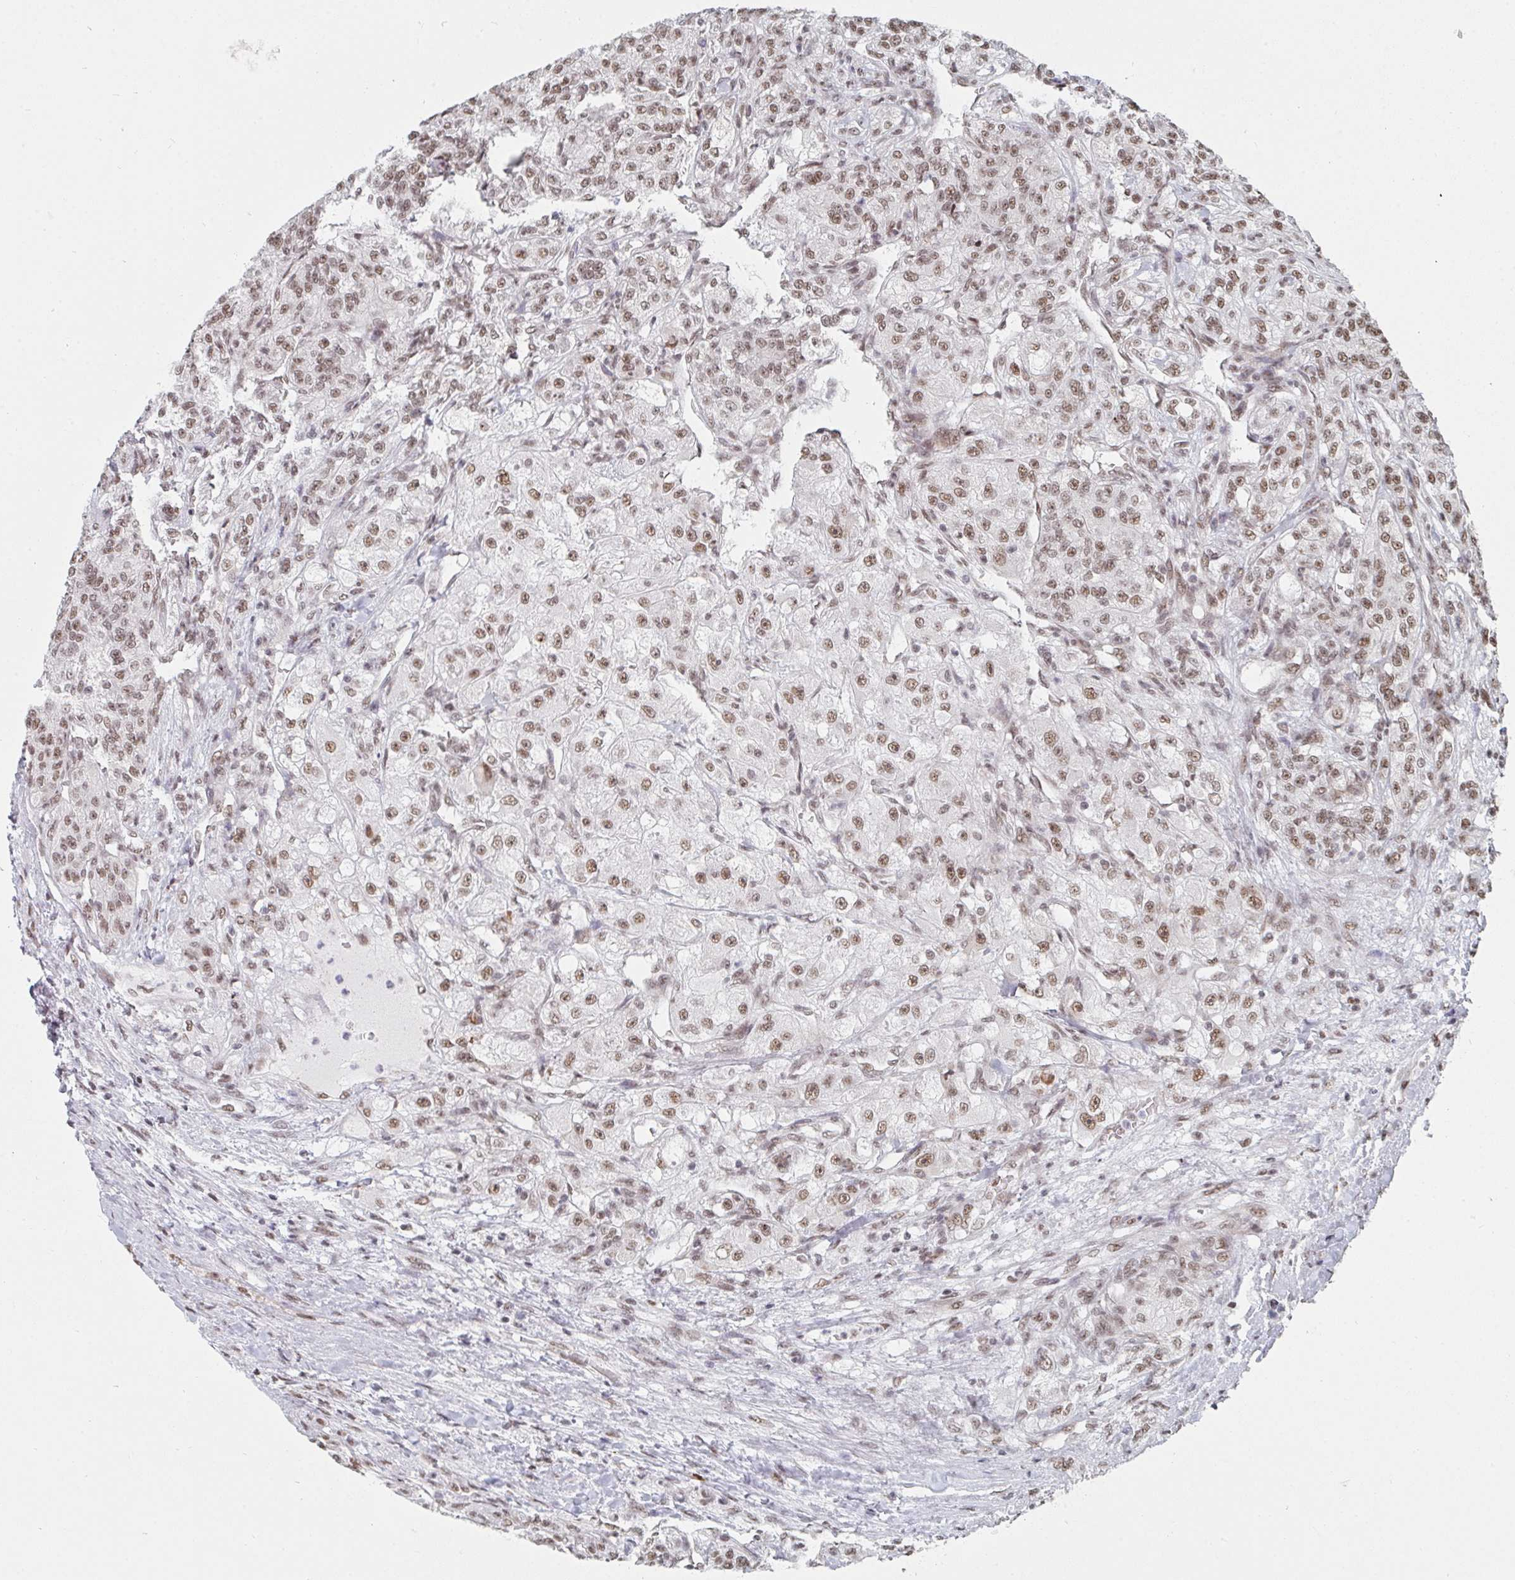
{"staining": {"intensity": "moderate", "quantity": ">75%", "location": "nuclear"}, "tissue": "renal cancer", "cell_type": "Tumor cells", "image_type": "cancer", "snomed": [{"axis": "morphology", "description": "Adenocarcinoma, NOS"}, {"axis": "topography", "description": "Kidney"}], "caption": "This image demonstrates immunohistochemistry (IHC) staining of human adenocarcinoma (renal), with medium moderate nuclear positivity in approximately >75% of tumor cells.", "gene": "MBNL1", "patient": {"sex": "female", "age": 63}}